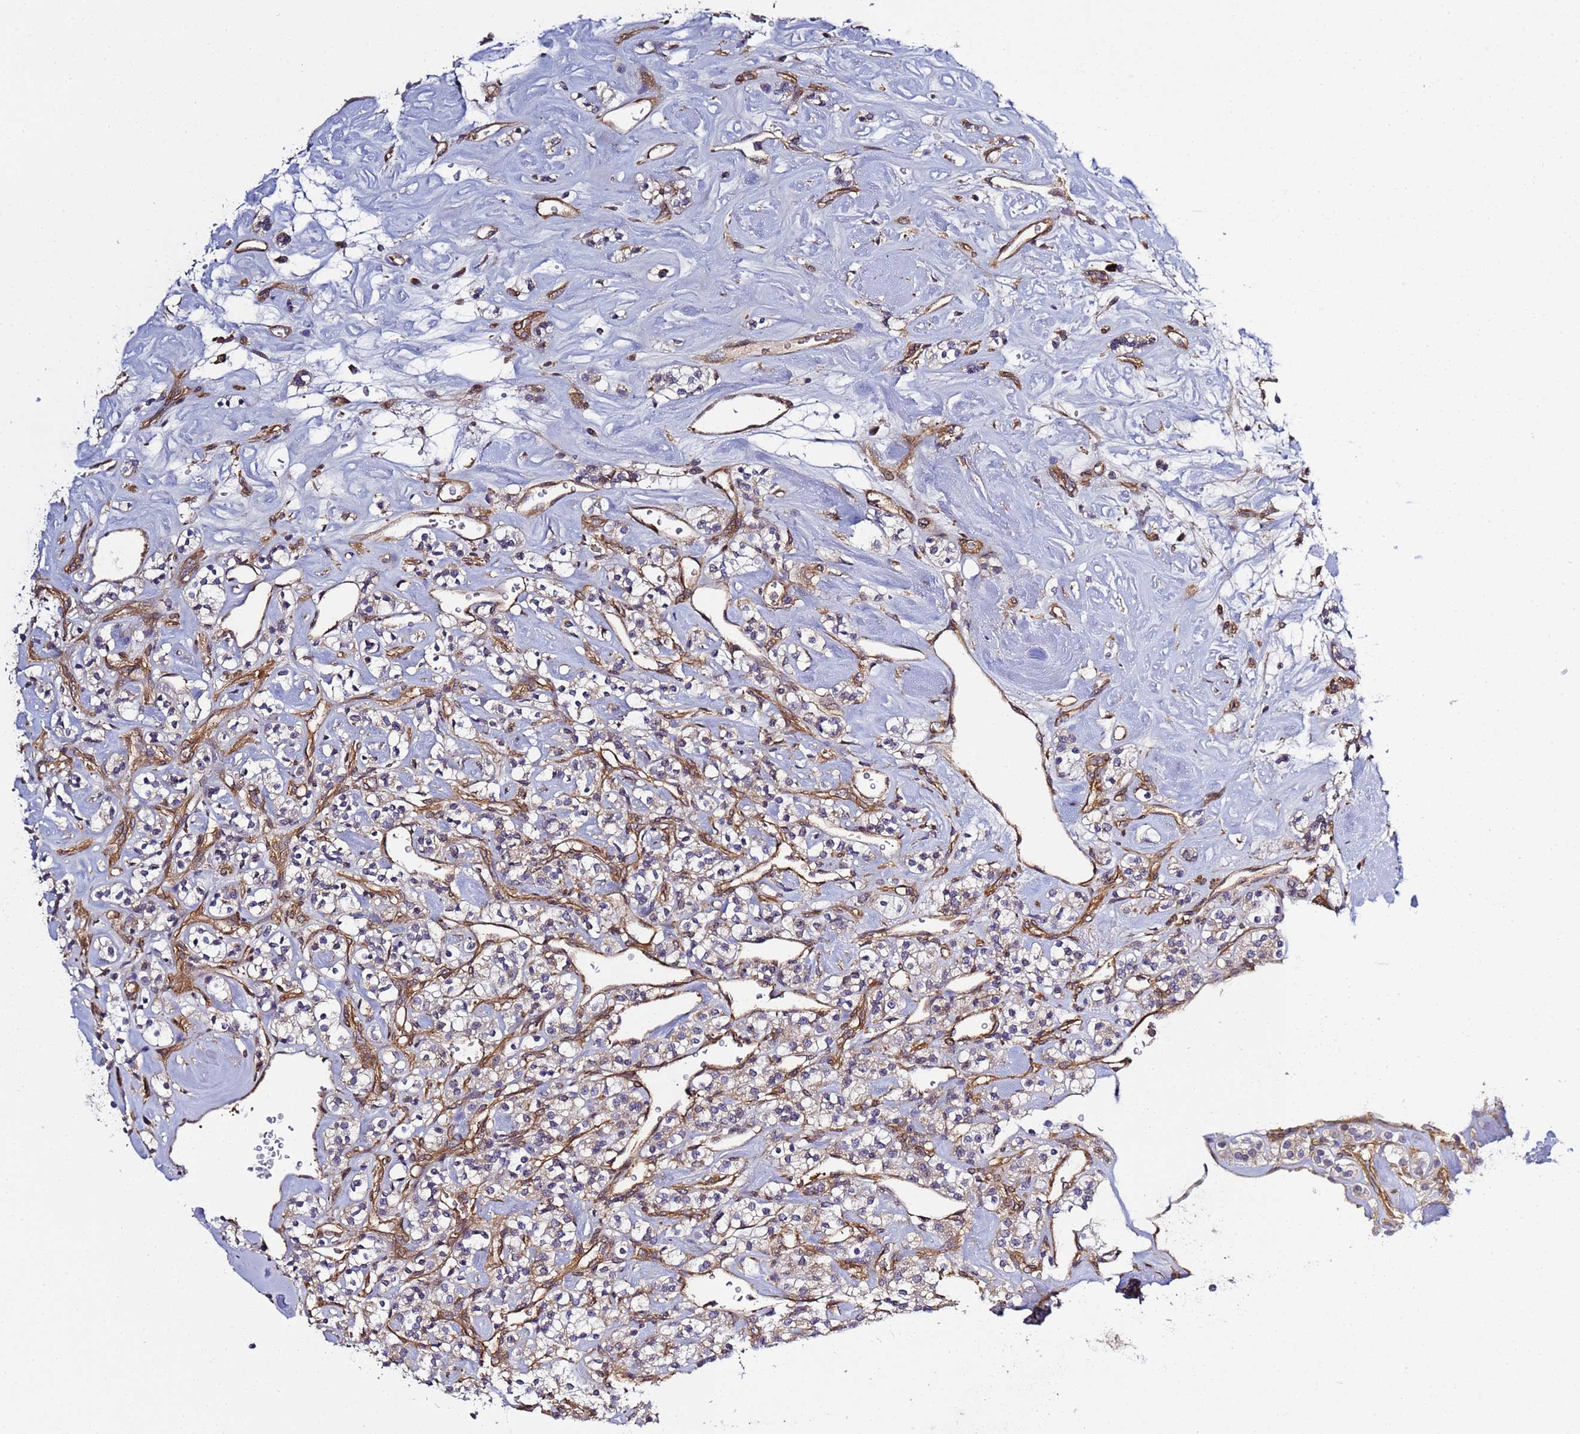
{"staining": {"intensity": "negative", "quantity": "none", "location": "none"}, "tissue": "renal cancer", "cell_type": "Tumor cells", "image_type": "cancer", "snomed": [{"axis": "morphology", "description": "Adenocarcinoma, NOS"}, {"axis": "topography", "description": "Kidney"}], "caption": "A histopathology image of human renal cancer is negative for staining in tumor cells. (IHC, brightfield microscopy, high magnification).", "gene": "C8orf34", "patient": {"sex": "male", "age": 77}}